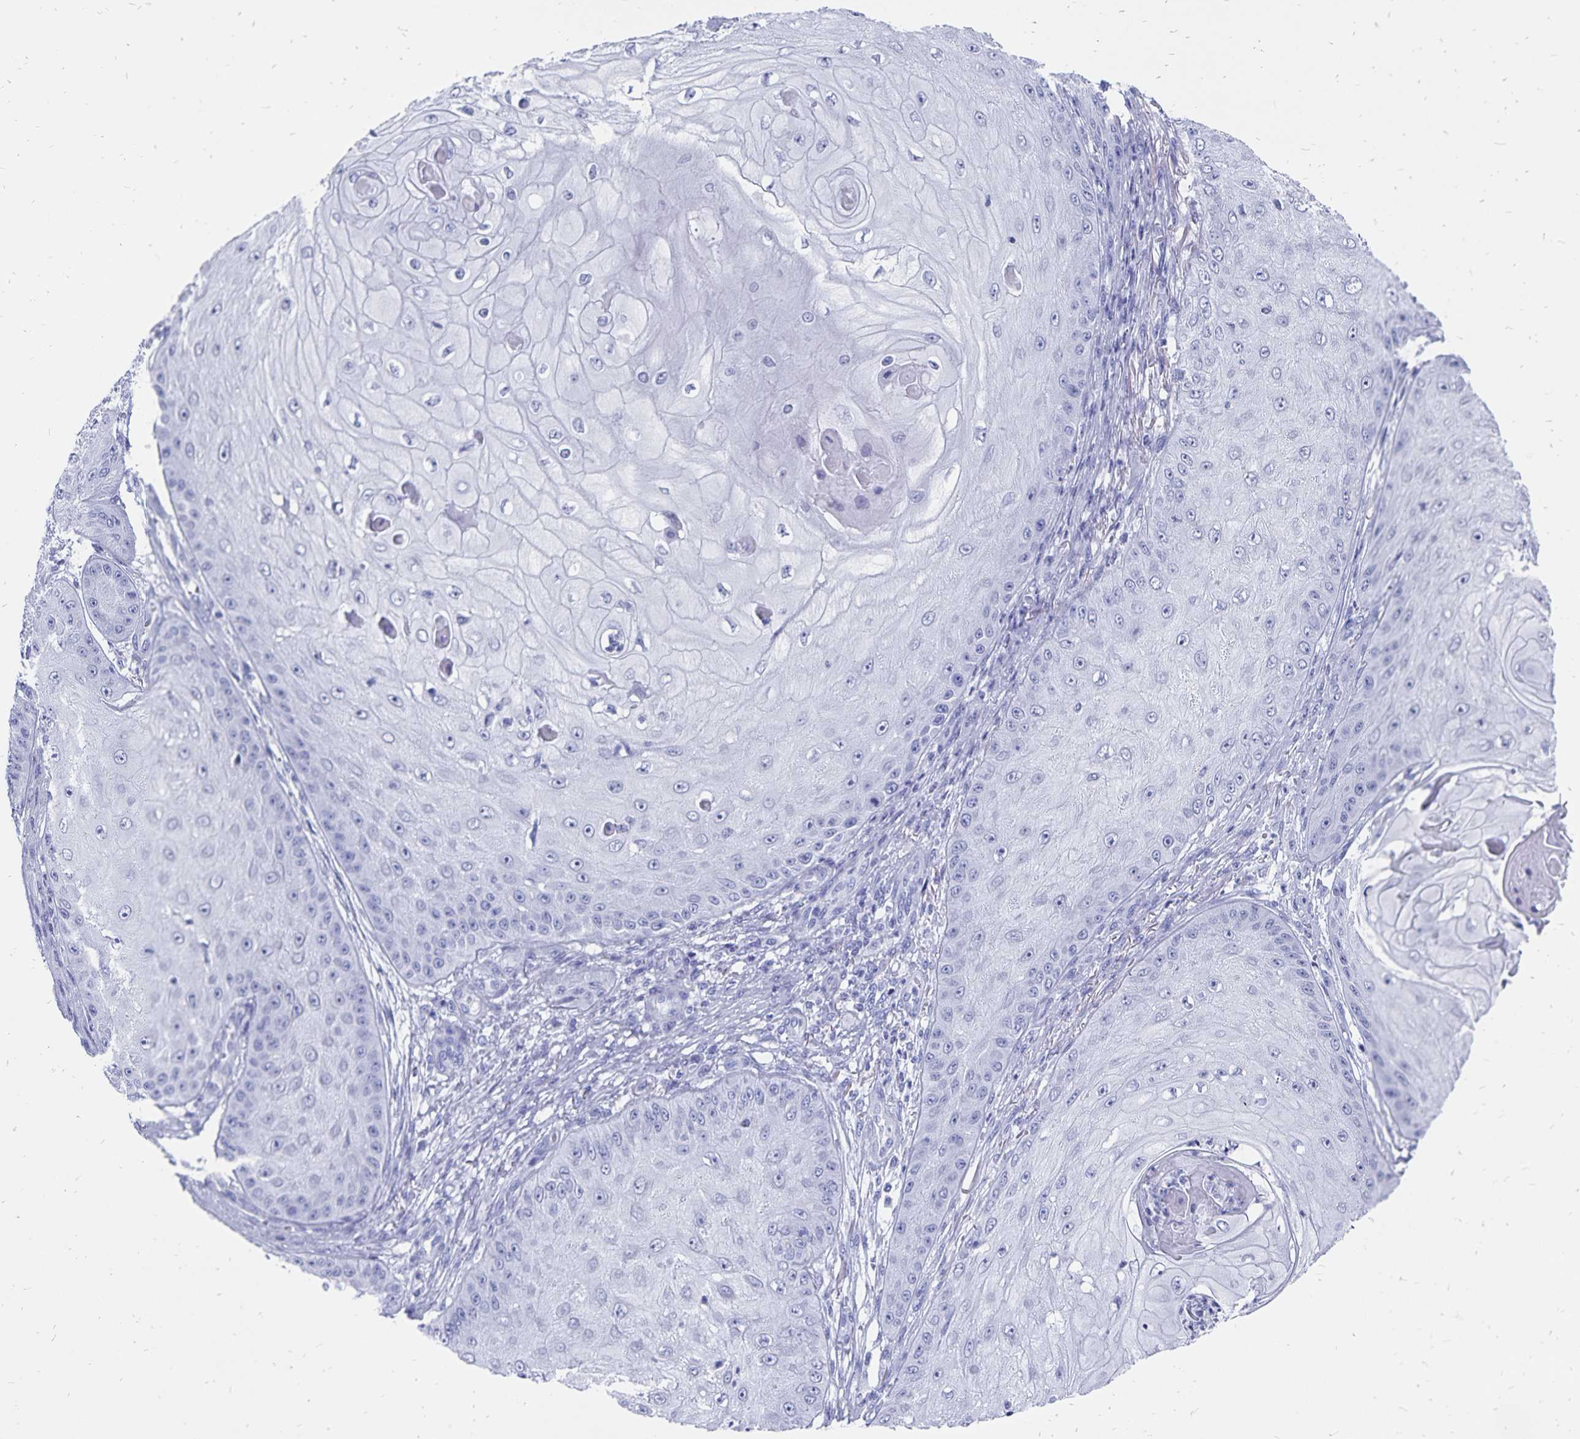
{"staining": {"intensity": "negative", "quantity": "none", "location": "none"}, "tissue": "skin cancer", "cell_type": "Tumor cells", "image_type": "cancer", "snomed": [{"axis": "morphology", "description": "Squamous cell carcinoma, NOS"}, {"axis": "topography", "description": "Skin"}], "caption": "Skin squamous cell carcinoma stained for a protein using immunohistochemistry displays no positivity tumor cells.", "gene": "ADH1A", "patient": {"sex": "male", "age": 70}}